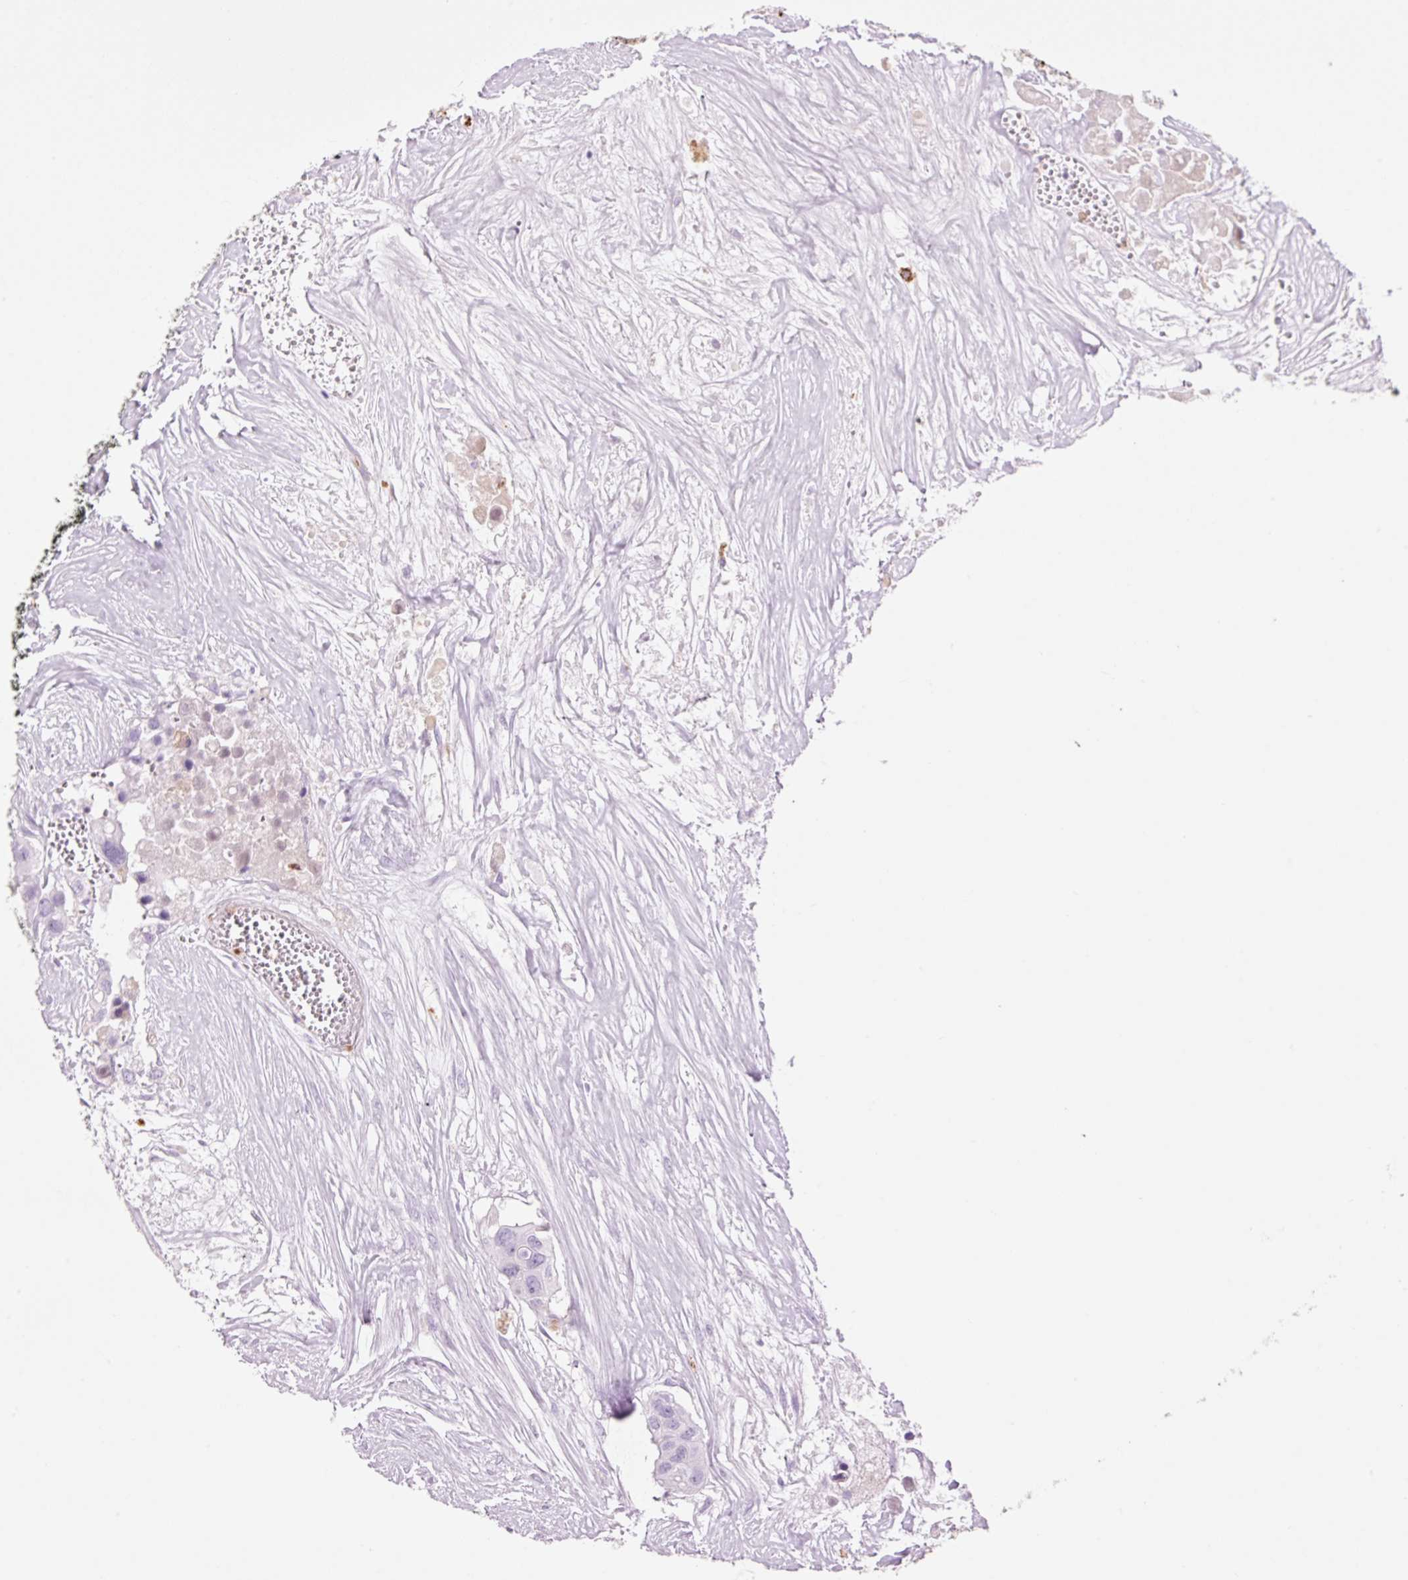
{"staining": {"intensity": "negative", "quantity": "none", "location": "none"}, "tissue": "colorectal cancer", "cell_type": "Tumor cells", "image_type": "cancer", "snomed": [{"axis": "morphology", "description": "Adenocarcinoma, NOS"}, {"axis": "topography", "description": "Colon"}], "caption": "Photomicrograph shows no protein expression in tumor cells of colorectal cancer tissue.", "gene": "LYZ", "patient": {"sex": "male", "age": 77}}